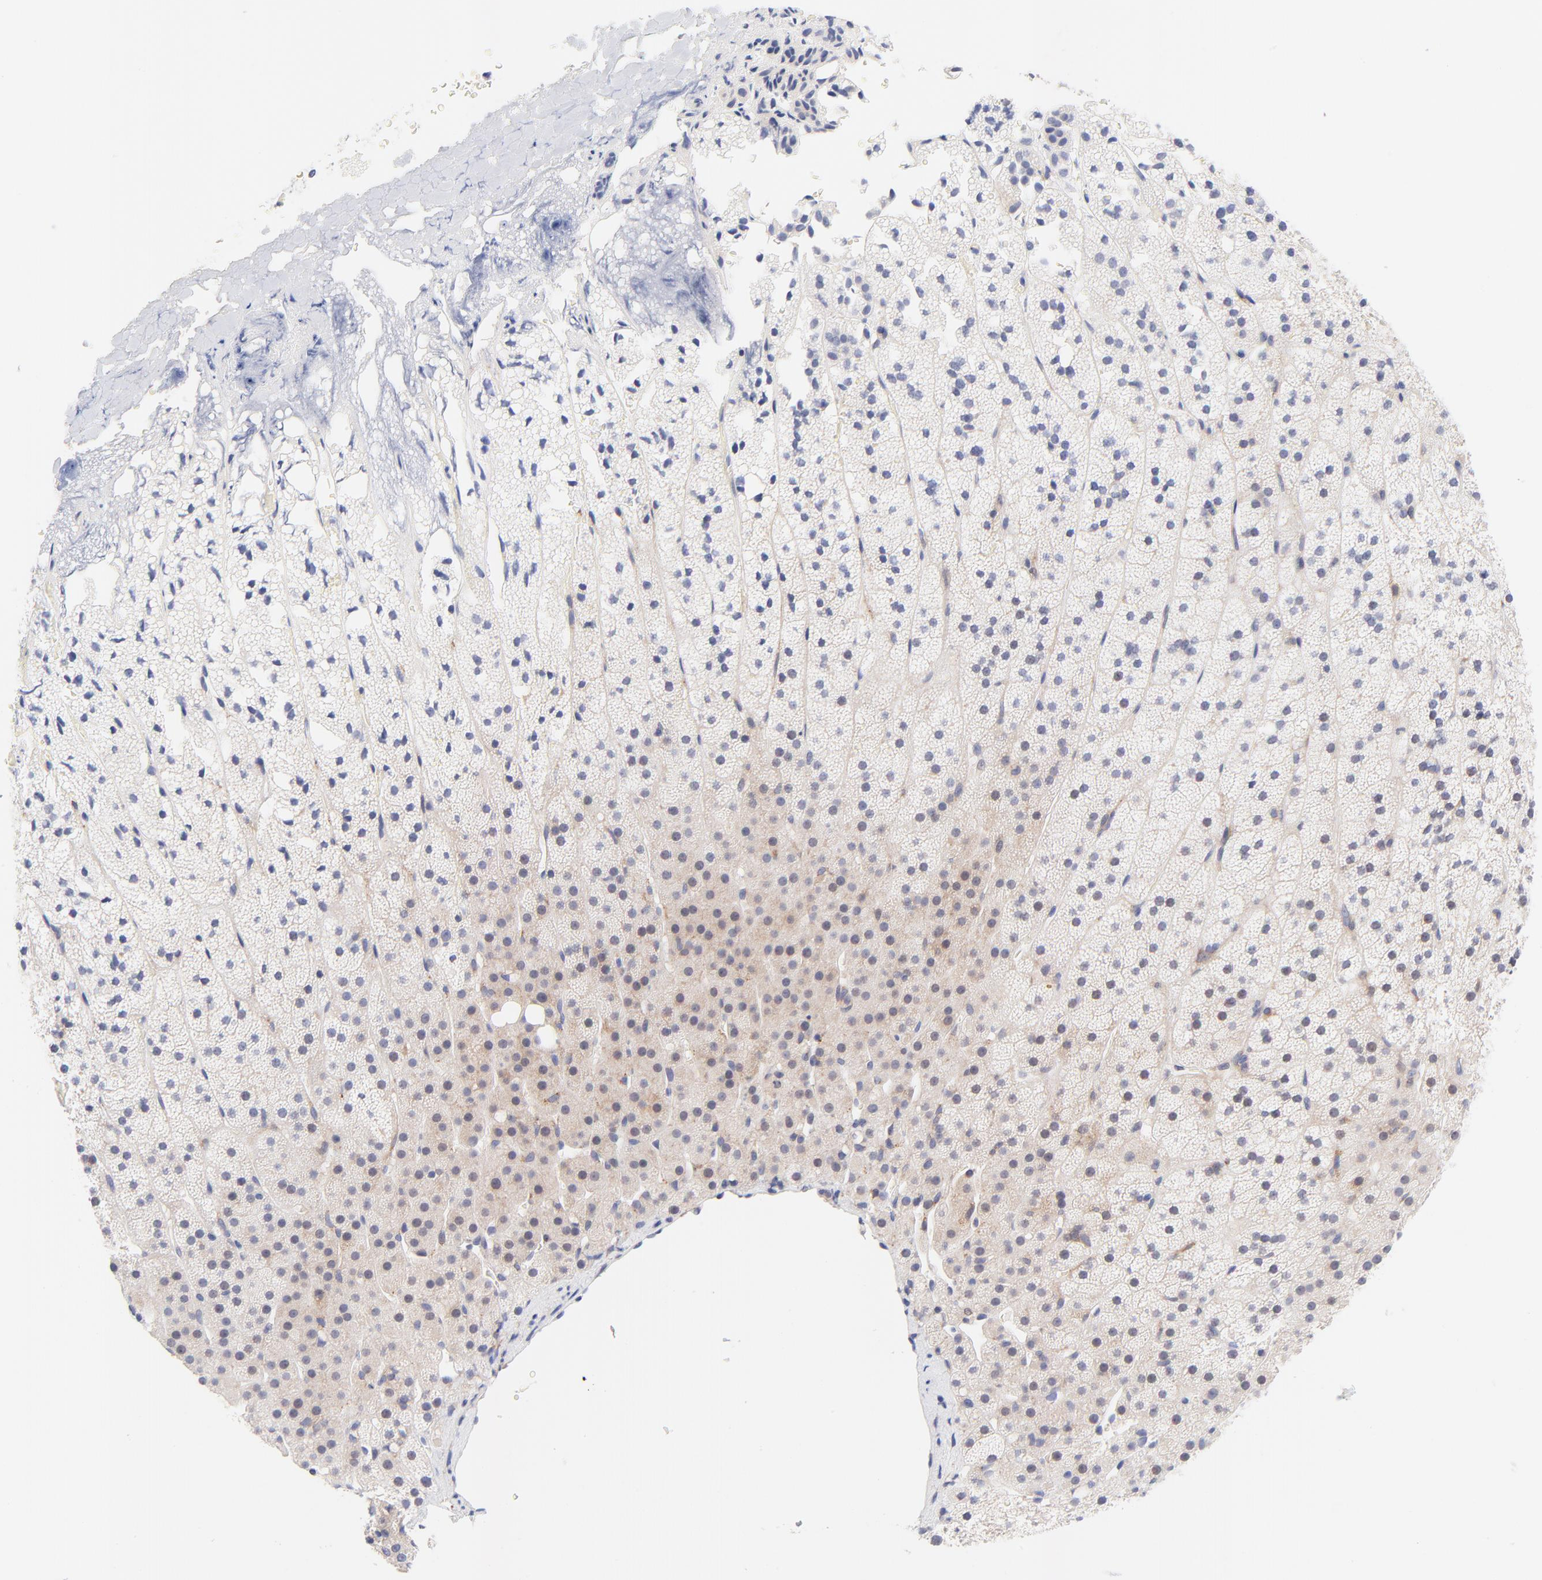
{"staining": {"intensity": "weak", "quantity": "<25%", "location": "cytoplasmic/membranous"}, "tissue": "adrenal gland", "cell_type": "Glandular cells", "image_type": "normal", "snomed": [{"axis": "morphology", "description": "Normal tissue, NOS"}, {"axis": "topography", "description": "Adrenal gland"}], "caption": "Immunohistochemical staining of normal adrenal gland exhibits no significant staining in glandular cells. The staining was performed using DAB (3,3'-diaminobenzidine) to visualize the protein expression in brown, while the nuclei were stained in blue with hematoxylin (Magnification: 20x).", "gene": "AFF2", "patient": {"sex": "male", "age": 35}}